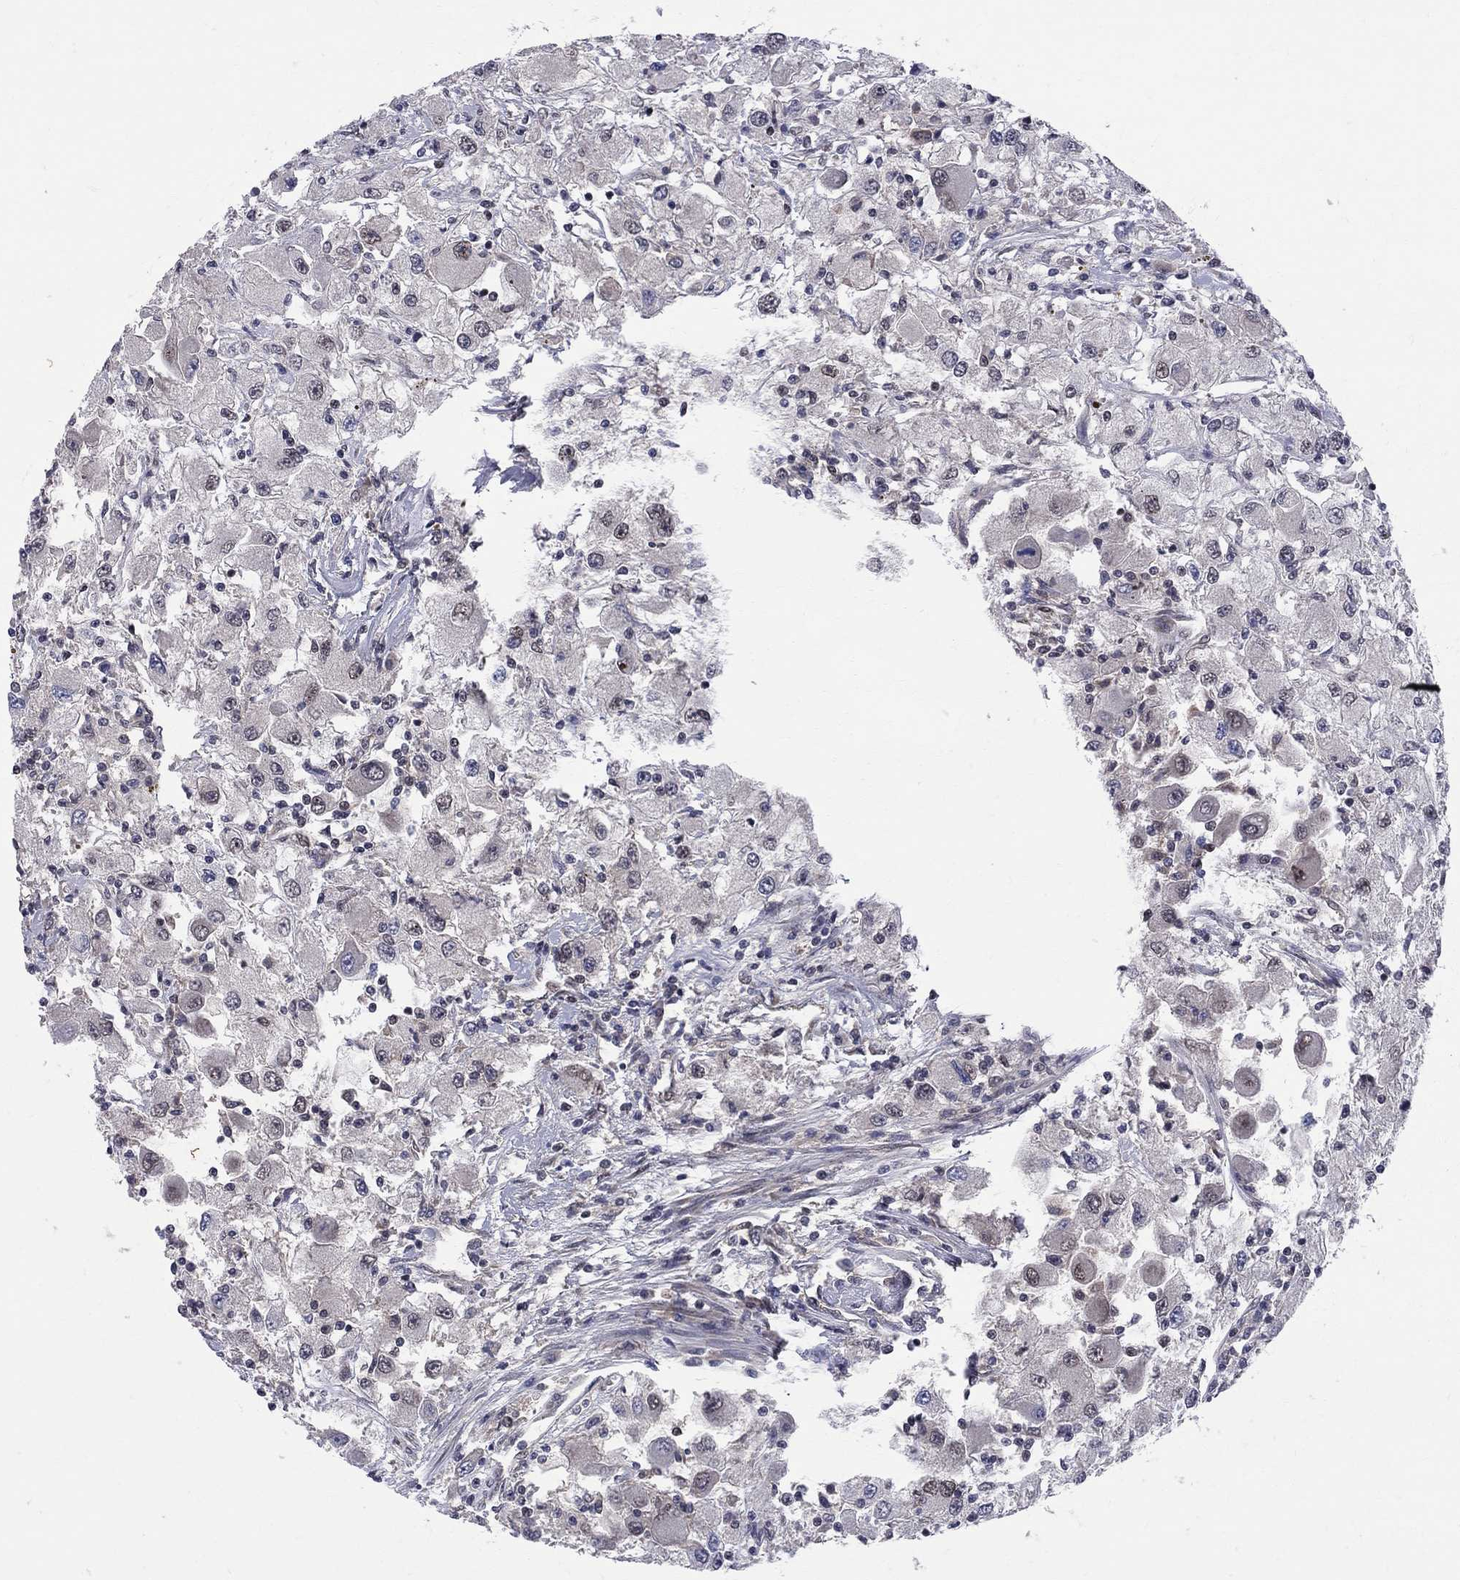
{"staining": {"intensity": "negative", "quantity": "none", "location": "none"}, "tissue": "renal cancer", "cell_type": "Tumor cells", "image_type": "cancer", "snomed": [{"axis": "morphology", "description": "Adenocarcinoma, NOS"}, {"axis": "topography", "description": "Kidney"}], "caption": "This is an immunohistochemistry image of renal cancer (adenocarcinoma). There is no staining in tumor cells.", "gene": "CNOT11", "patient": {"sex": "female", "age": 67}}